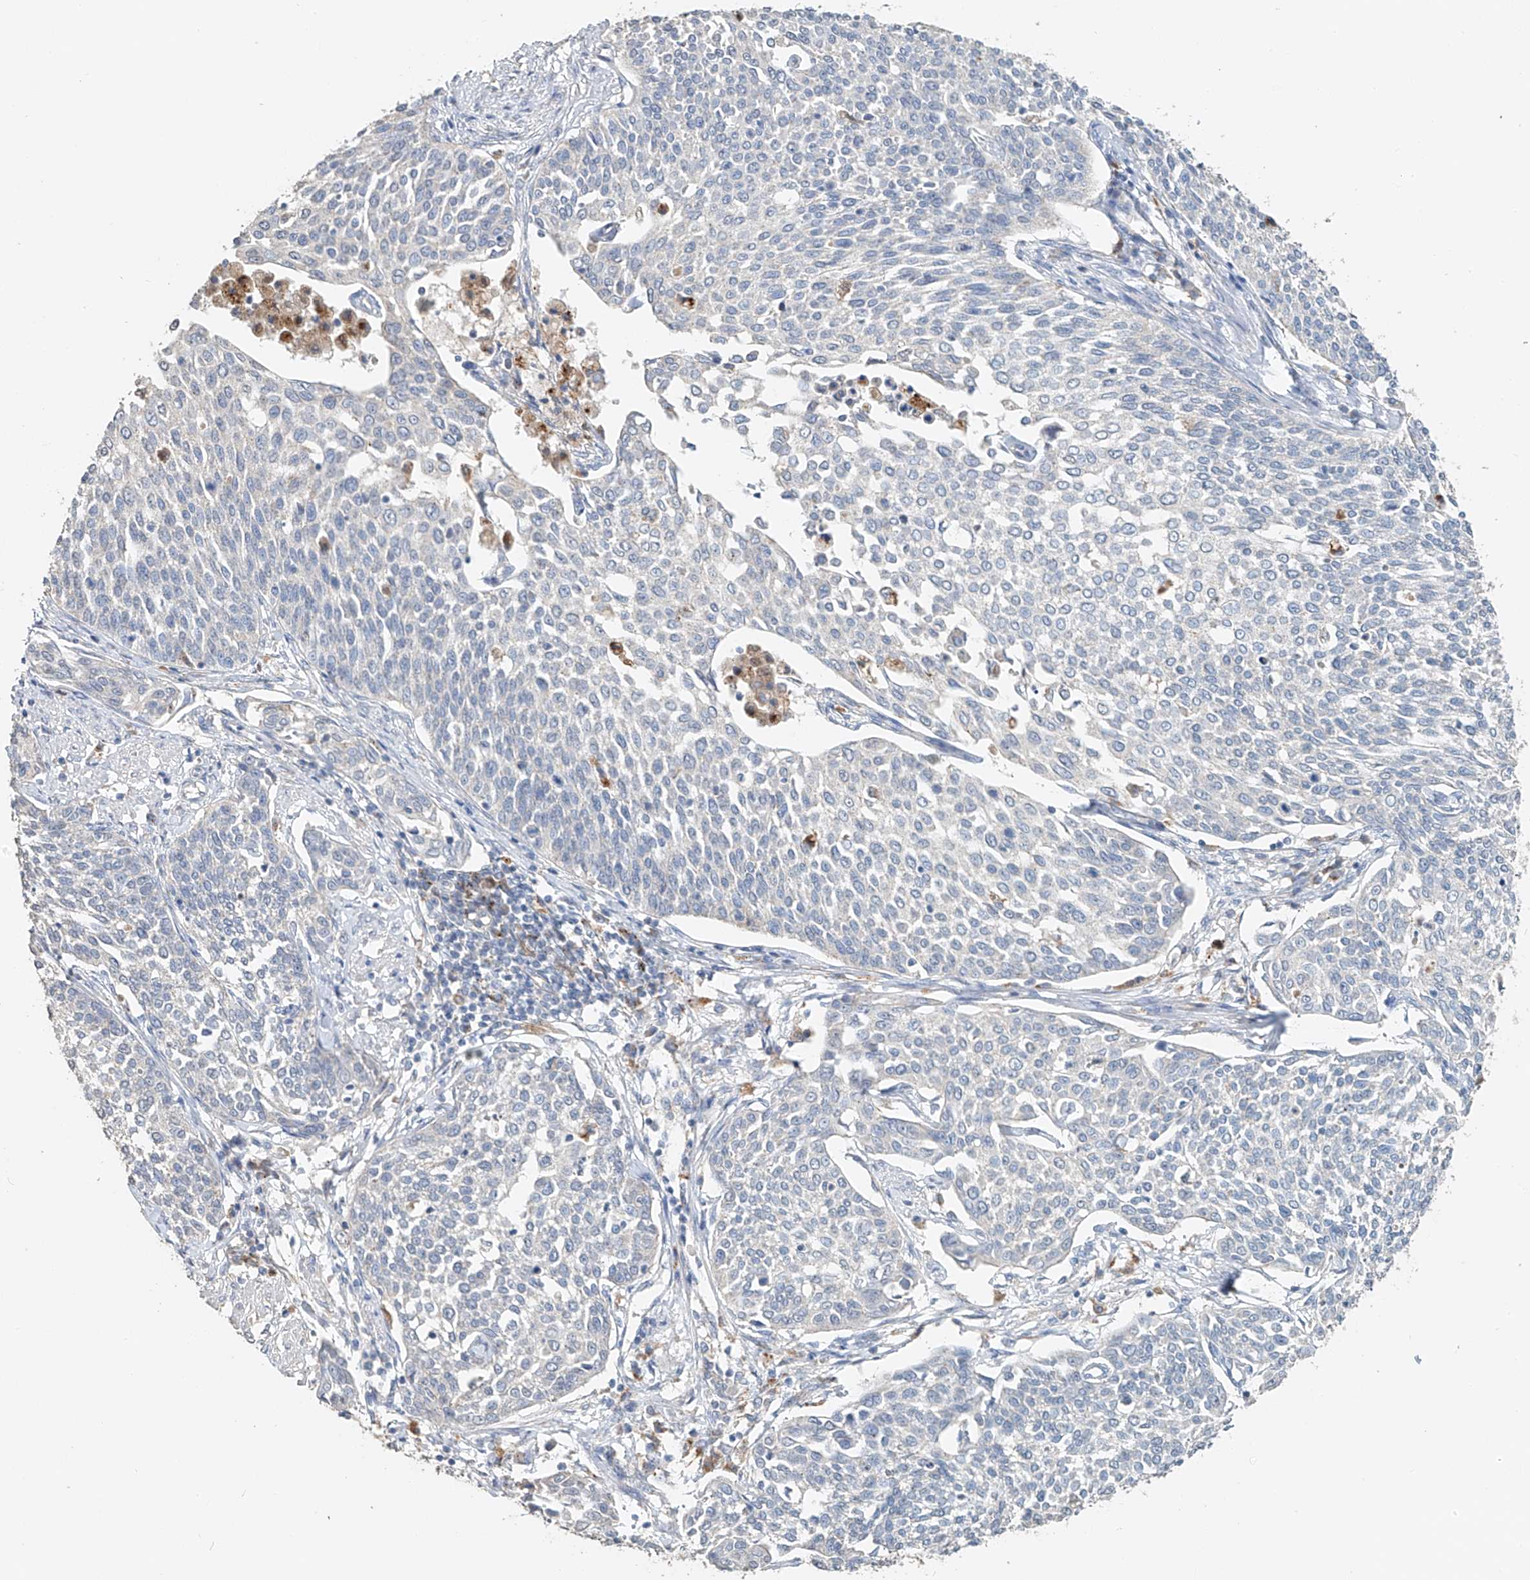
{"staining": {"intensity": "negative", "quantity": "none", "location": "none"}, "tissue": "cervical cancer", "cell_type": "Tumor cells", "image_type": "cancer", "snomed": [{"axis": "morphology", "description": "Squamous cell carcinoma, NOS"}, {"axis": "topography", "description": "Cervix"}], "caption": "Immunohistochemistry (IHC) histopathology image of human cervical cancer stained for a protein (brown), which exhibits no staining in tumor cells.", "gene": "TRIM47", "patient": {"sex": "female", "age": 34}}